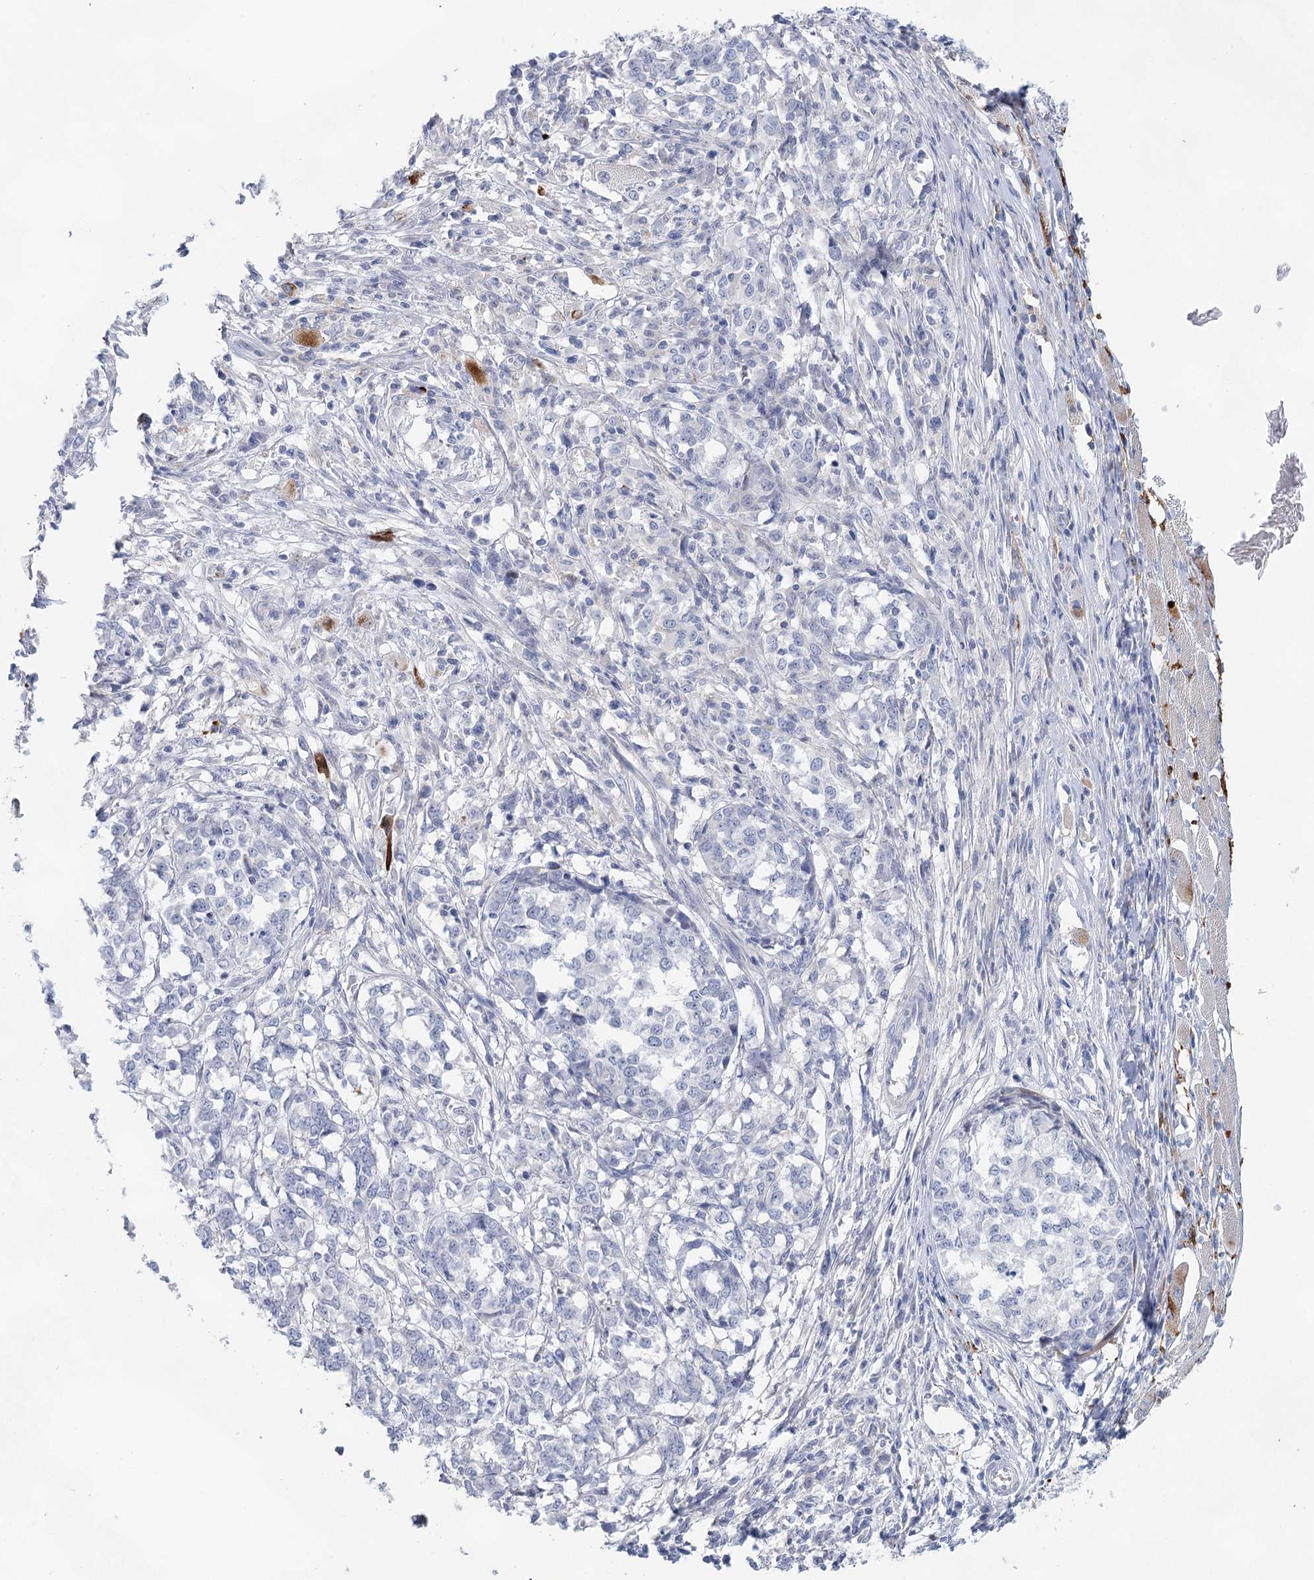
{"staining": {"intensity": "negative", "quantity": "none", "location": "none"}, "tissue": "melanoma", "cell_type": "Tumor cells", "image_type": "cancer", "snomed": [{"axis": "morphology", "description": "Malignant melanoma, NOS"}, {"axis": "topography", "description": "Skin"}], "caption": "An immunohistochemistry (IHC) photomicrograph of melanoma is shown. There is no staining in tumor cells of melanoma. The staining is performed using DAB (3,3'-diaminobenzidine) brown chromogen with nuclei counter-stained in using hematoxylin.", "gene": "SLC19A3", "patient": {"sex": "female", "age": 72}}